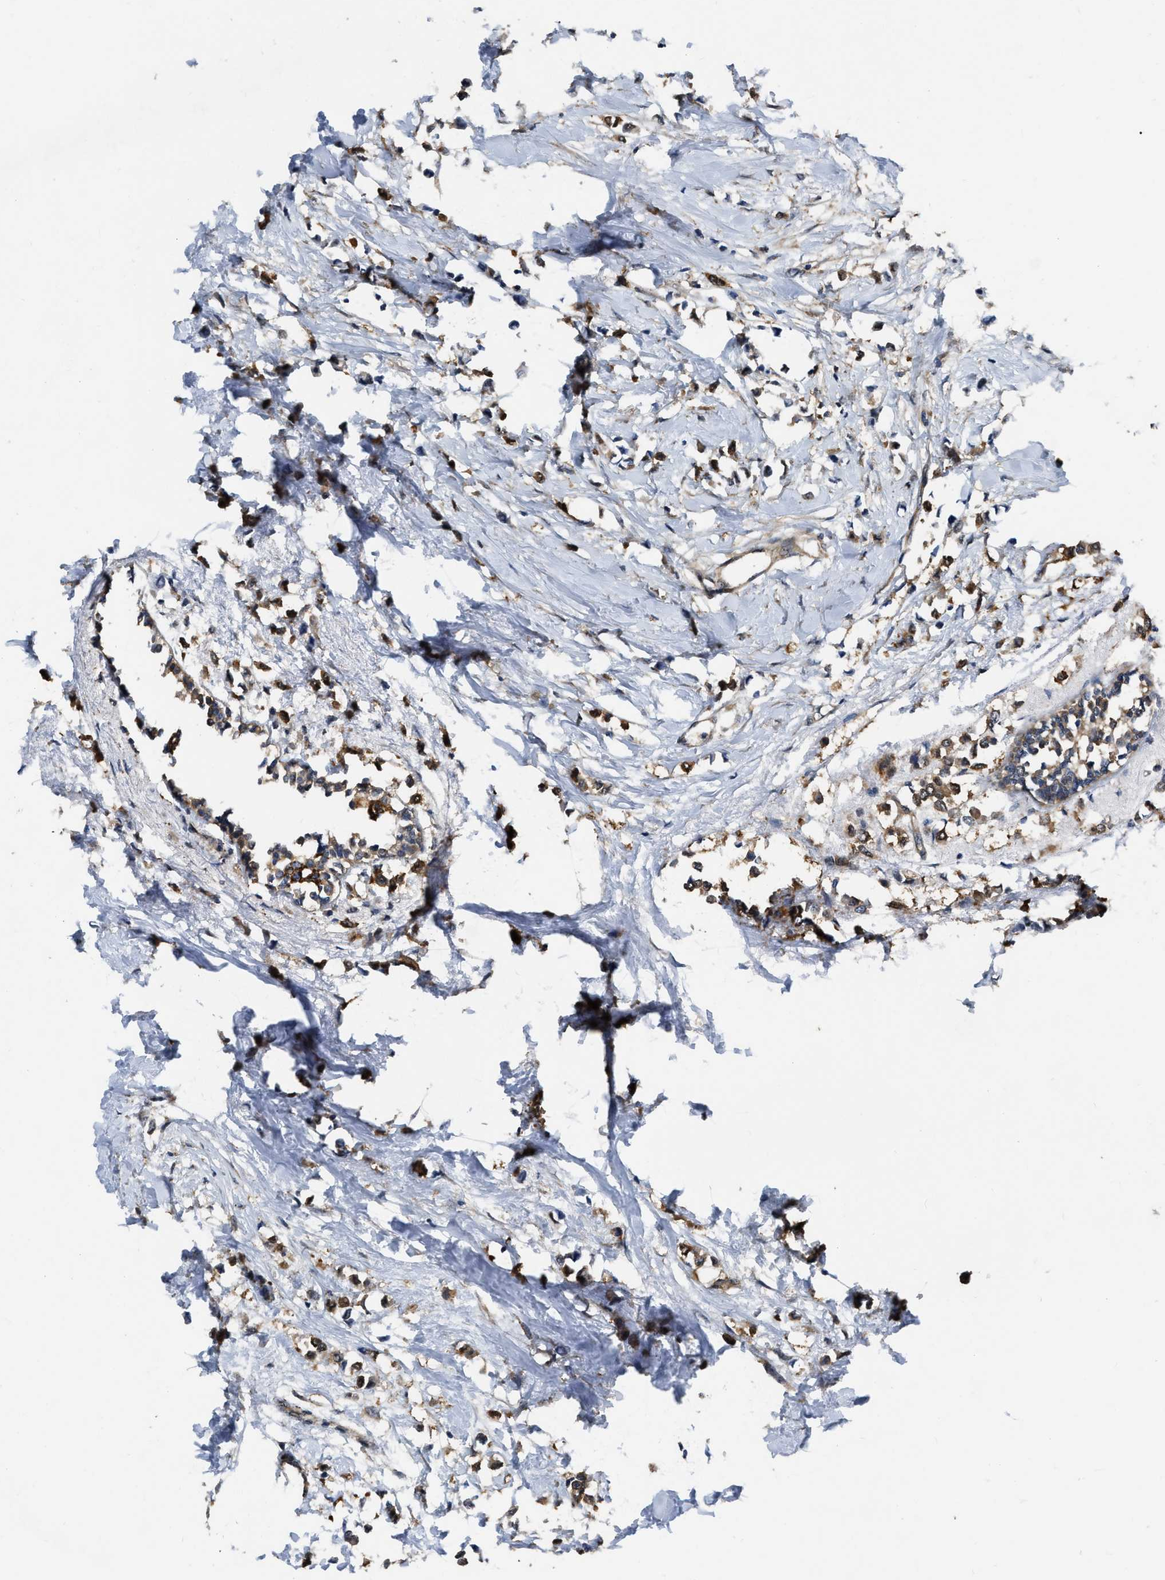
{"staining": {"intensity": "strong", "quantity": ">75%", "location": "cytoplasmic/membranous"}, "tissue": "breast cancer", "cell_type": "Tumor cells", "image_type": "cancer", "snomed": [{"axis": "morphology", "description": "Lobular carcinoma"}, {"axis": "topography", "description": "Breast"}], "caption": "Immunohistochemistry (IHC) histopathology image of neoplastic tissue: breast cancer stained using immunohistochemistry displays high levels of strong protein expression localized specifically in the cytoplasmic/membranous of tumor cells, appearing as a cytoplasmic/membranous brown color.", "gene": "GET4", "patient": {"sex": "female", "age": 51}}